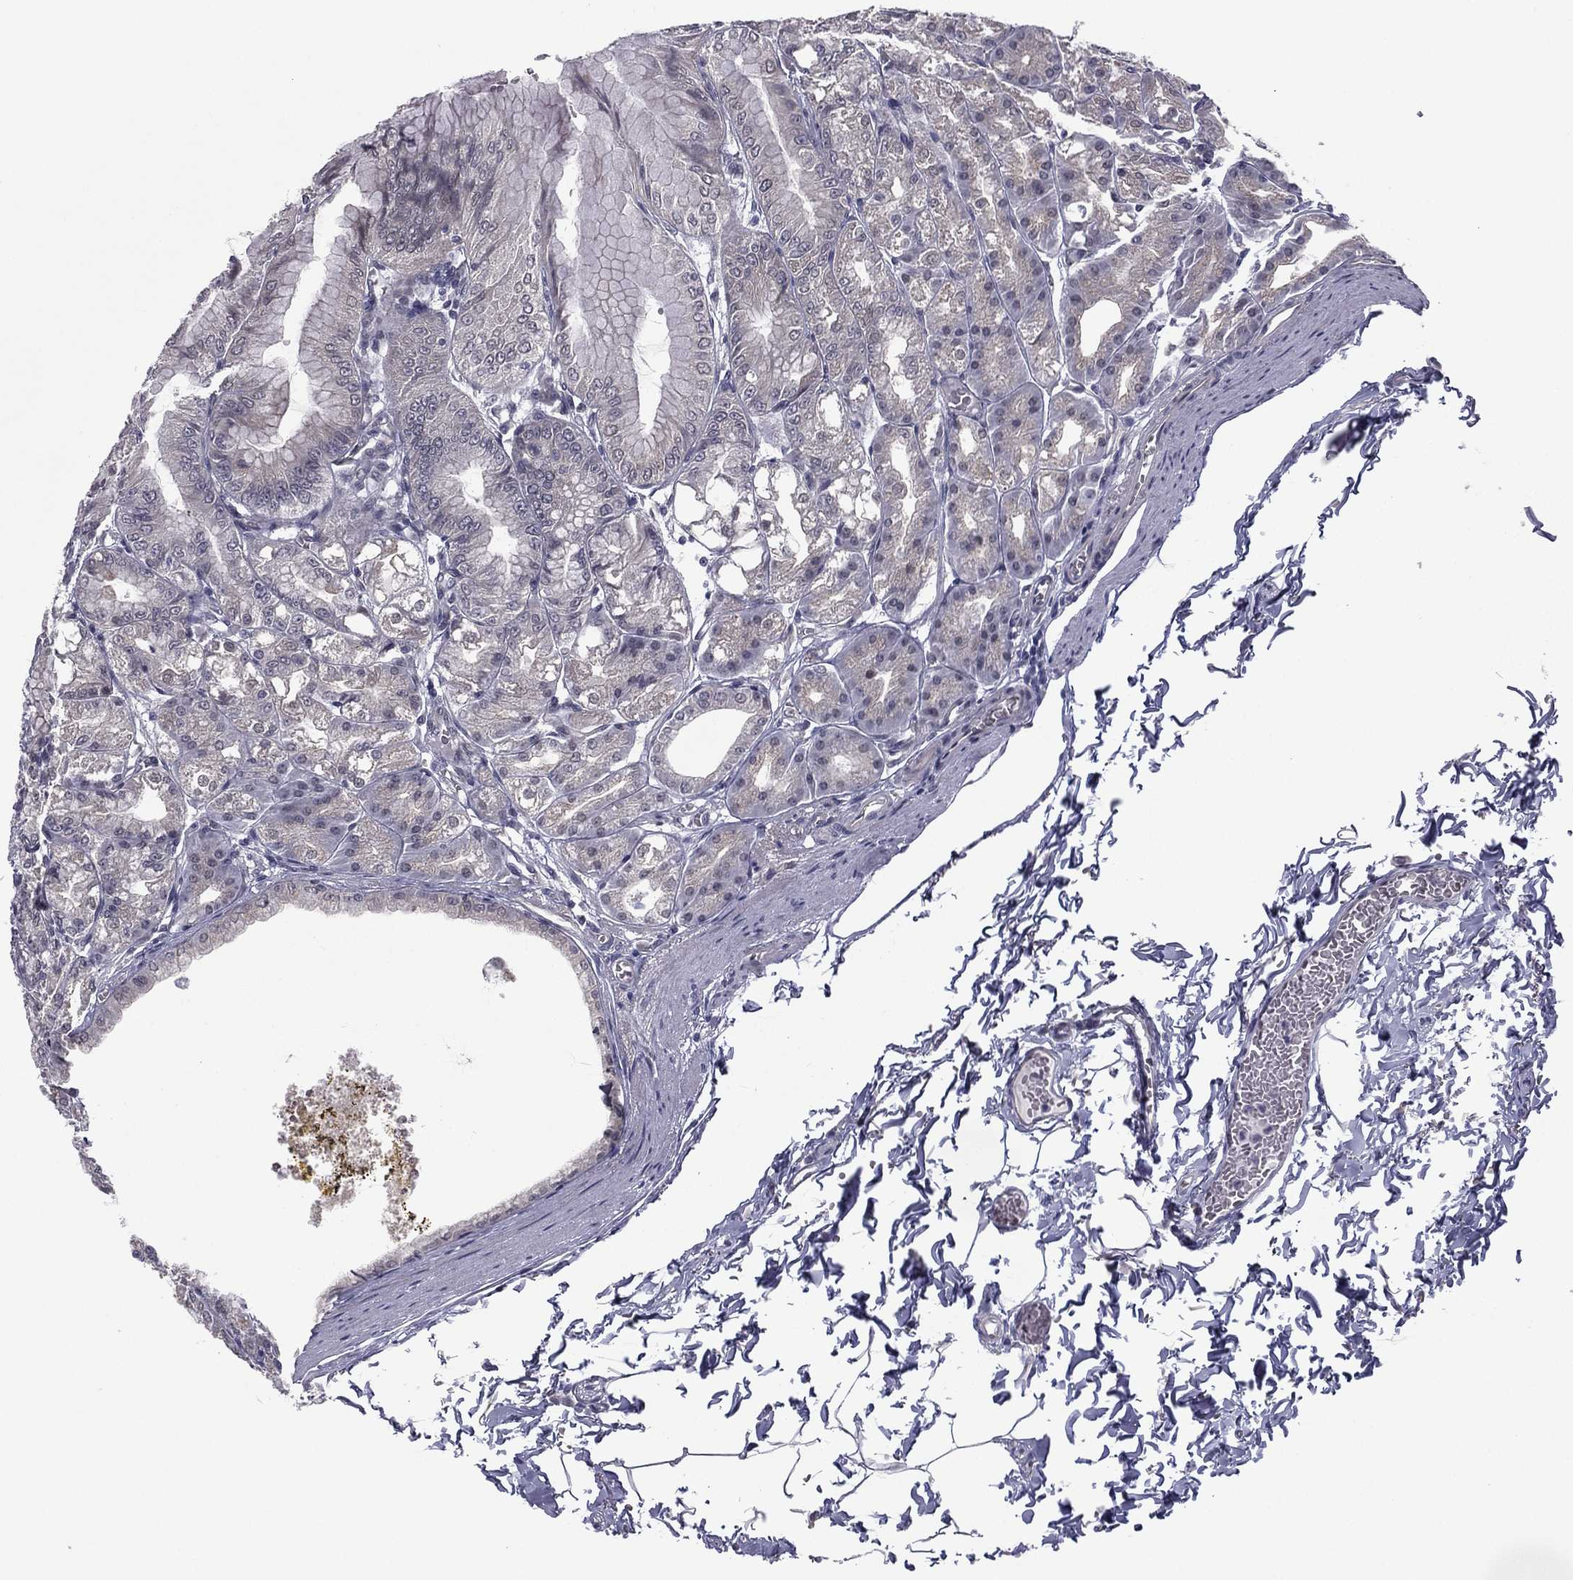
{"staining": {"intensity": "negative", "quantity": "none", "location": "none"}, "tissue": "stomach", "cell_type": "Glandular cells", "image_type": "normal", "snomed": [{"axis": "morphology", "description": "Normal tissue, NOS"}, {"axis": "topography", "description": "Stomach"}], "caption": "An image of stomach stained for a protein exhibits no brown staining in glandular cells. The staining is performed using DAB (3,3'-diaminobenzidine) brown chromogen with nuclei counter-stained in using hematoxylin.", "gene": "ACTRT2", "patient": {"sex": "male", "age": 71}}